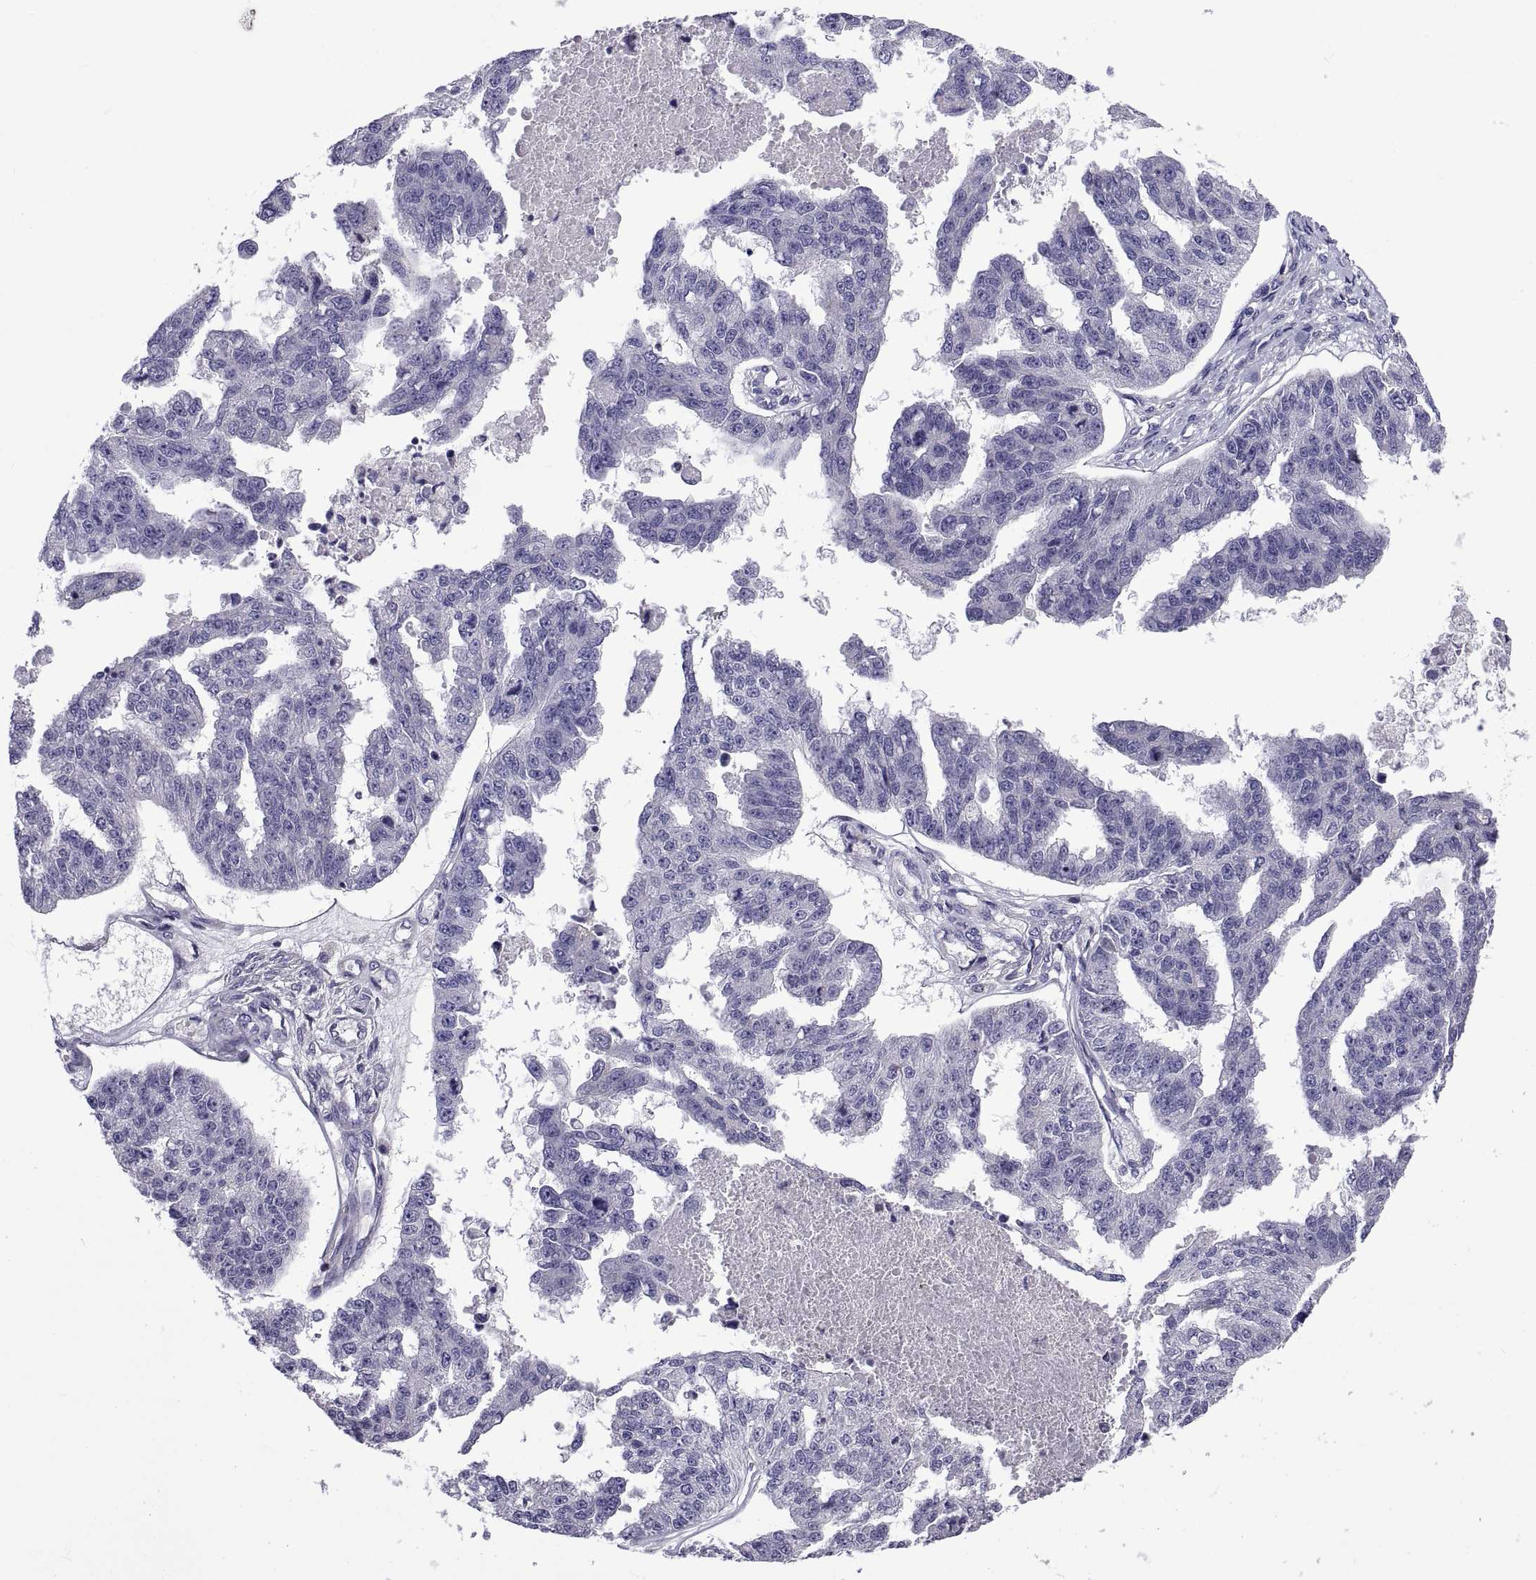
{"staining": {"intensity": "negative", "quantity": "none", "location": "none"}, "tissue": "ovarian cancer", "cell_type": "Tumor cells", "image_type": "cancer", "snomed": [{"axis": "morphology", "description": "Cystadenocarcinoma, serous, NOS"}, {"axis": "topography", "description": "Ovary"}], "caption": "An IHC image of ovarian serous cystadenocarcinoma is shown. There is no staining in tumor cells of ovarian serous cystadenocarcinoma.", "gene": "TMC3", "patient": {"sex": "female", "age": 58}}